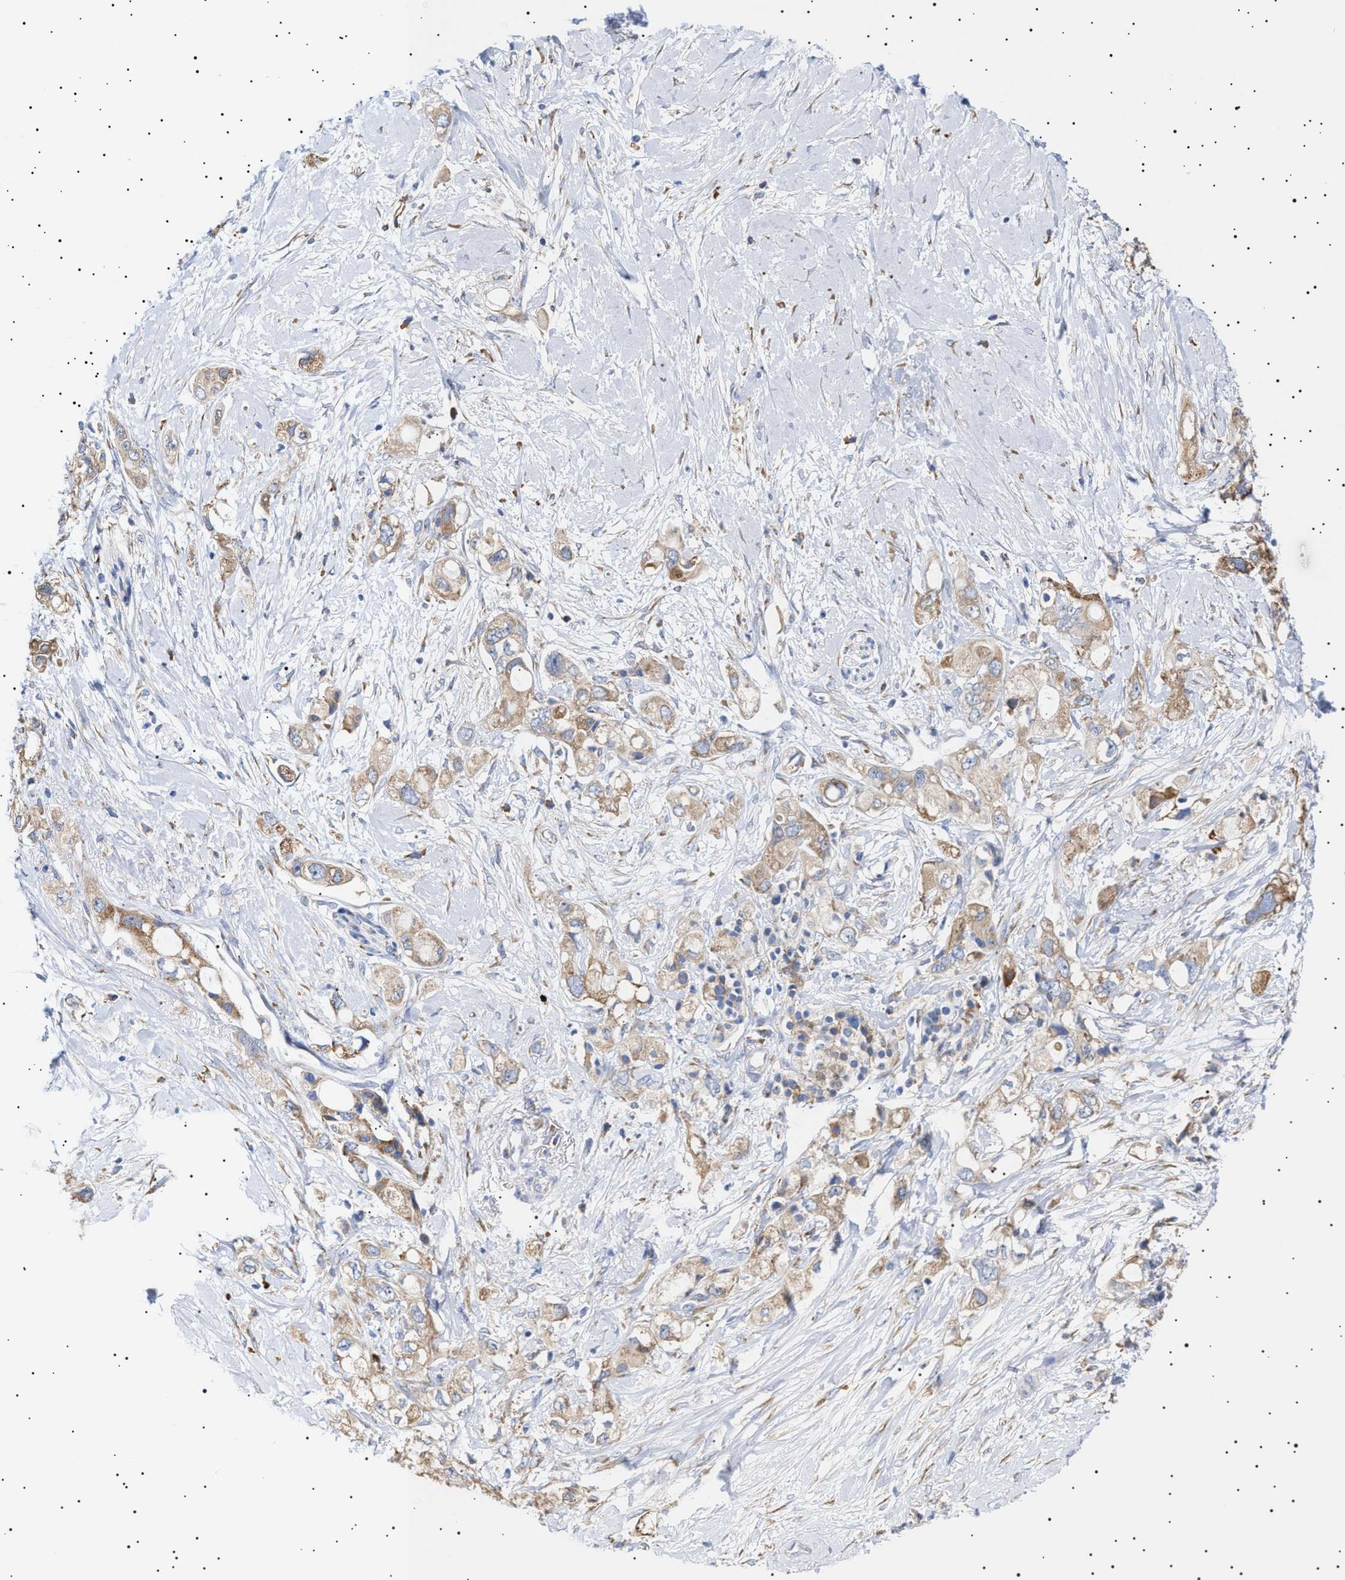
{"staining": {"intensity": "weak", "quantity": ">75%", "location": "cytoplasmic/membranous"}, "tissue": "pancreatic cancer", "cell_type": "Tumor cells", "image_type": "cancer", "snomed": [{"axis": "morphology", "description": "Adenocarcinoma, NOS"}, {"axis": "topography", "description": "Pancreas"}], "caption": "There is low levels of weak cytoplasmic/membranous positivity in tumor cells of pancreatic cancer, as demonstrated by immunohistochemical staining (brown color).", "gene": "ERCC6L2", "patient": {"sex": "female", "age": 56}}